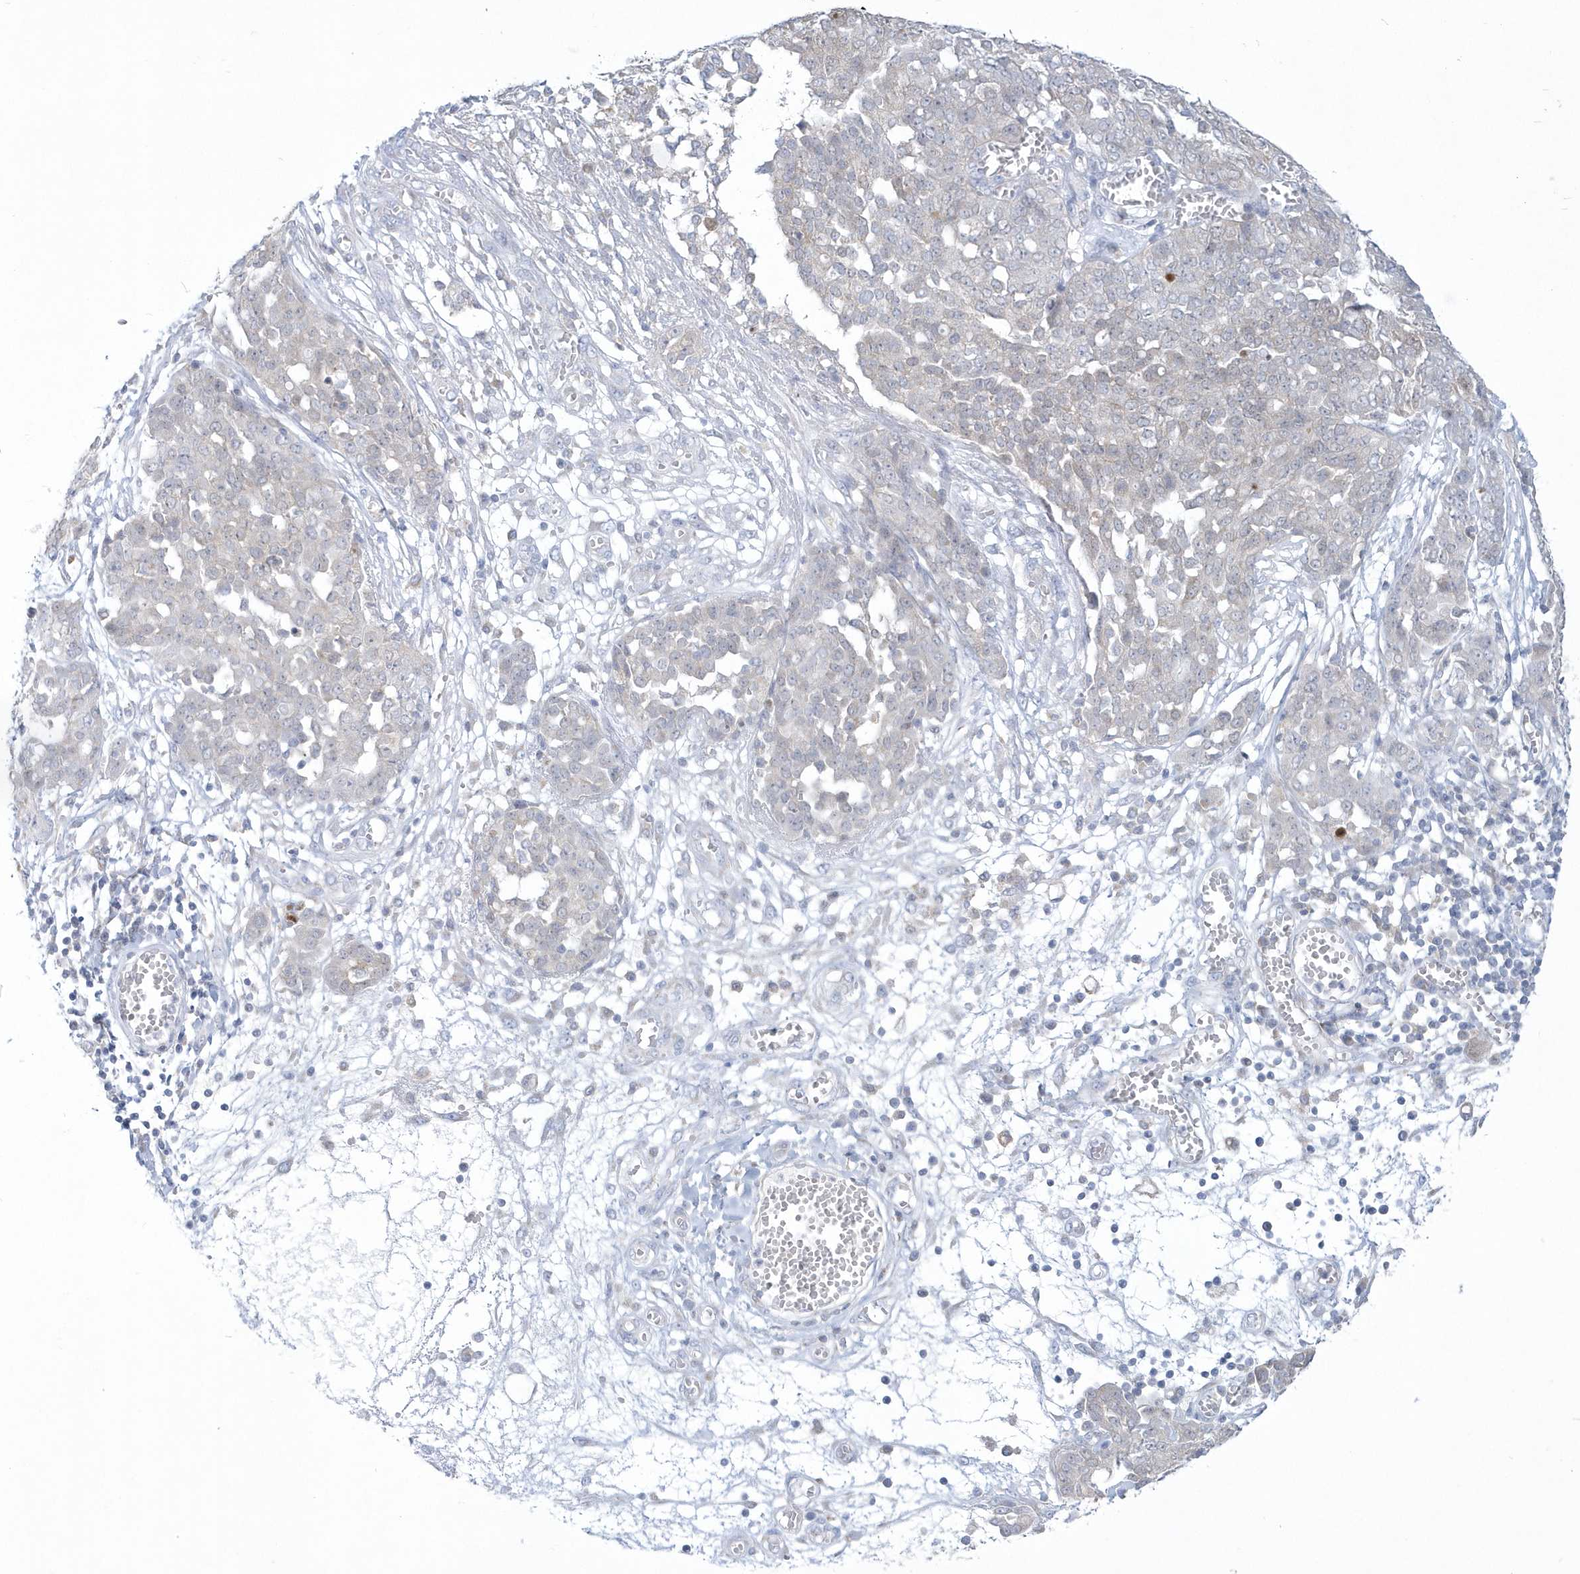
{"staining": {"intensity": "negative", "quantity": "none", "location": "none"}, "tissue": "ovarian cancer", "cell_type": "Tumor cells", "image_type": "cancer", "snomed": [{"axis": "morphology", "description": "Cystadenocarcinoma, serous, NOS"}, {"axis": "topography", "description": "Soft tissue"}, {"axis": "topography", "description": "Ovary"}], "caption": "Ovarian serous cystadenocarcinoma was stained to show a protein in brown. There is no significant positivity in tumor cells. (DAB immunohistochemistry (IHC), high magnification).", "gene": "PCBD1", "patient": {"sex": "female", "age": 57}}